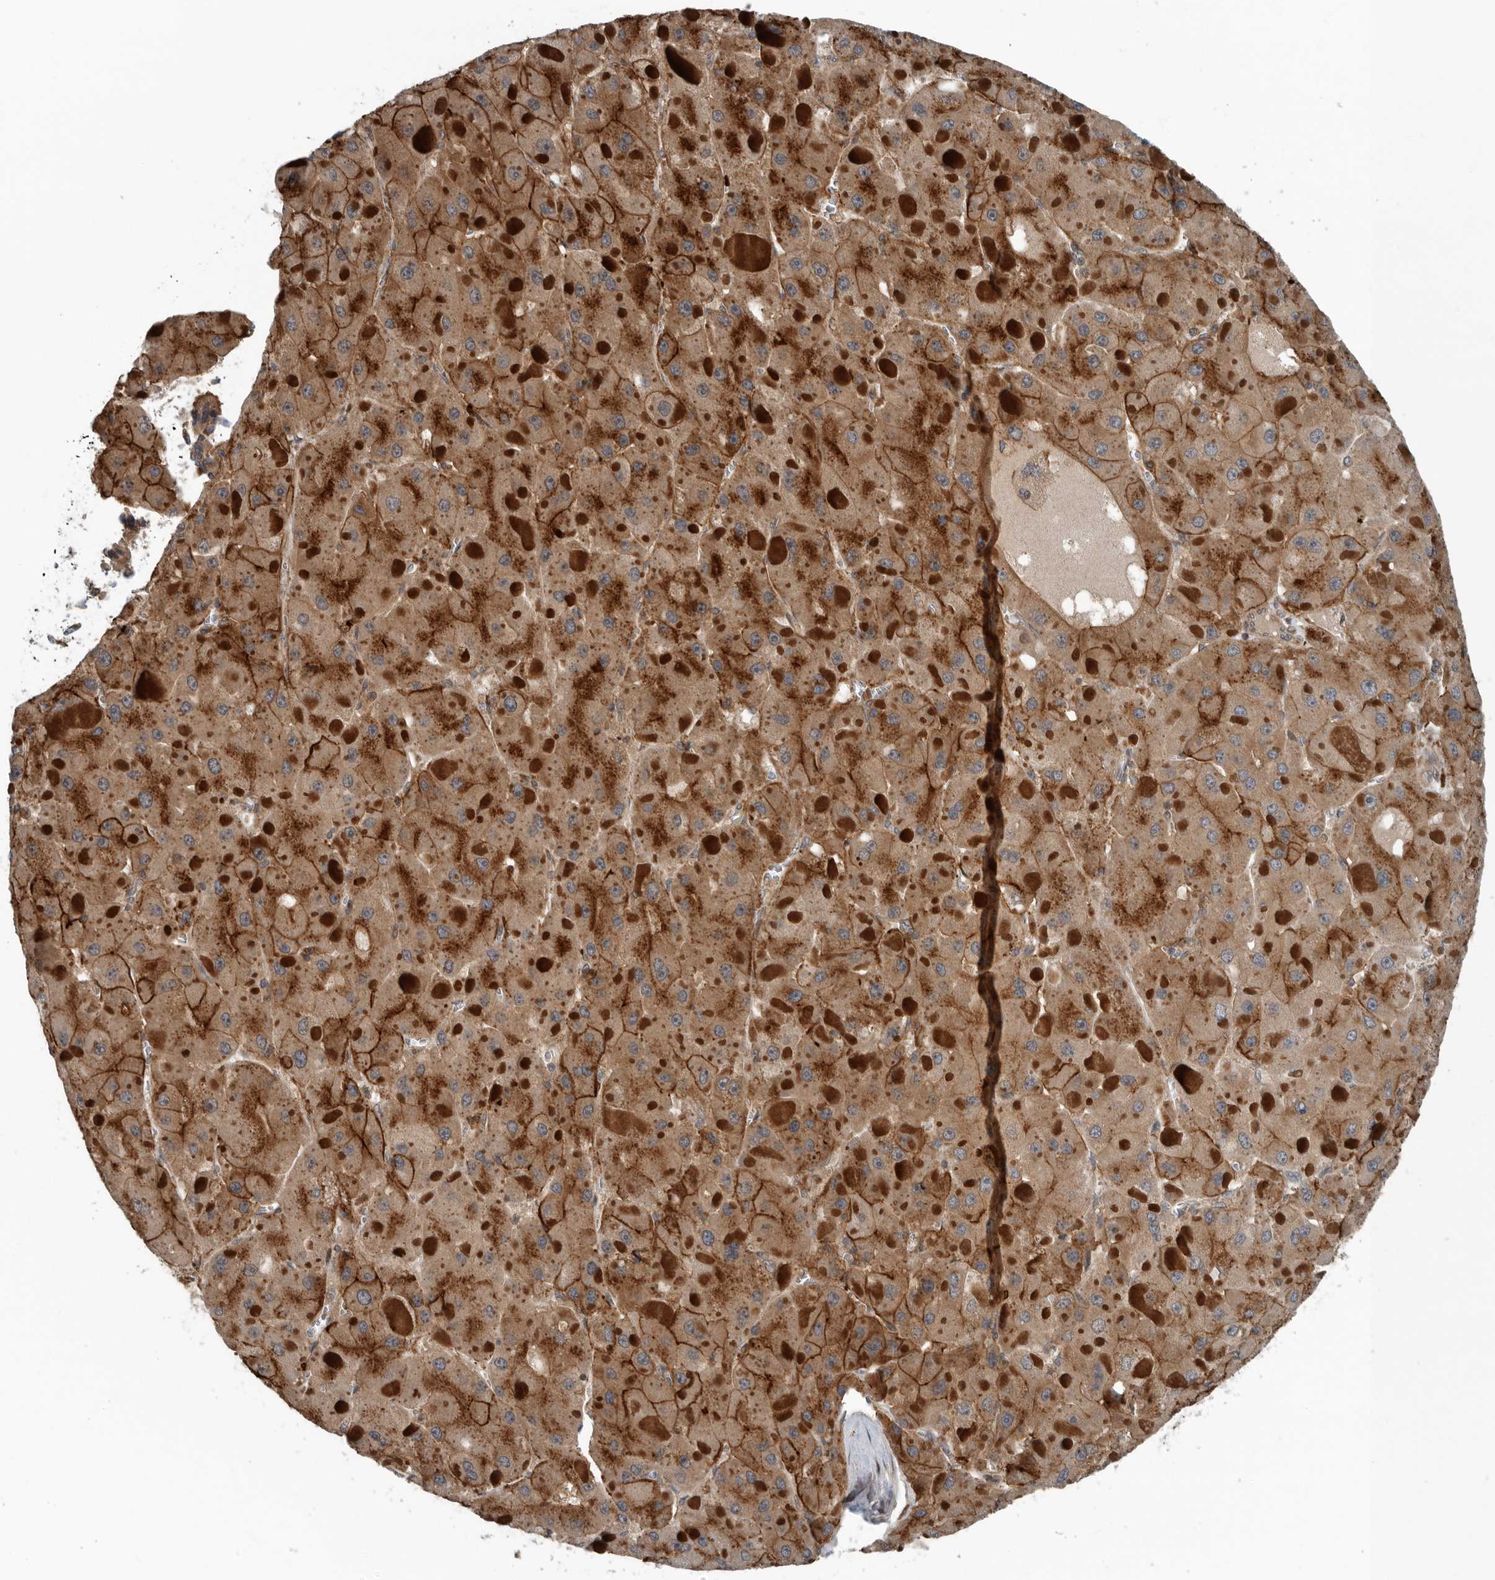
{"staining": {"intensity": "strong", "quantity": ">75%", "location": "cytoplasmic/membranous"}, "tissue": "liver cancer", "cell_type": "Tumor cells", "image_type": "cancer", "snomed": [{"axis": "morphology", "description": "Carcinoma, Hepatocellular, NOS"}, {"axis": "topography", "description": "Liver"}], "caption": "A photomicrograph of human liver cancer stained for a protein reveals strong cytoplasmic/membranous brown staining in tumor cells.", "gene": "AMFR", "patient": {"sex": "female", "age": 73}}